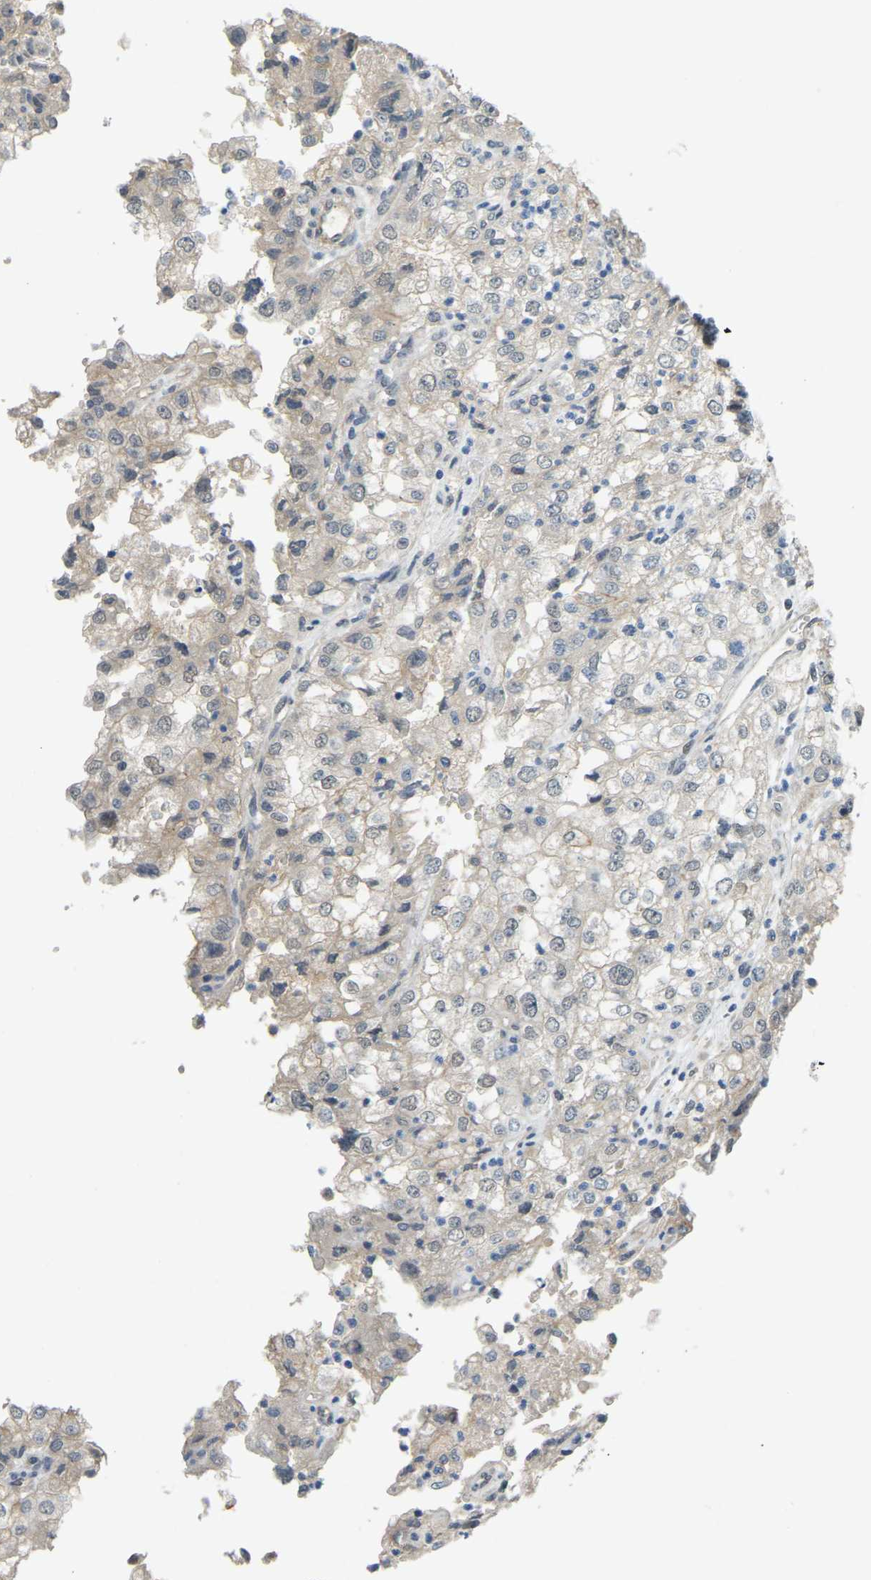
{"staining": {"intensity": "negative", "quantity": "none", "location": "none"}, "tissue": "renal cancer", "cell_type": "Tumor cells", "image_type": "cancer", "snomed": [{"axis": "morphology", "description": "Adenocarcinoma, NOS"}, {"axis": "topography", "description": "Kidney"}], "caption": "Immunohistochemistry photomicrograph of neoplastic tissue: renal cancer (adenocarcinoma) stained with DAB (3,3'-diaminobenzidine) demonstrates no significant protein expression in tumor cells. (DAB (3,3'-diaminobenzidine) IHC, high magnification).", "gene": "AHNAK", "patient": {"sex": "female", "age": 54}}